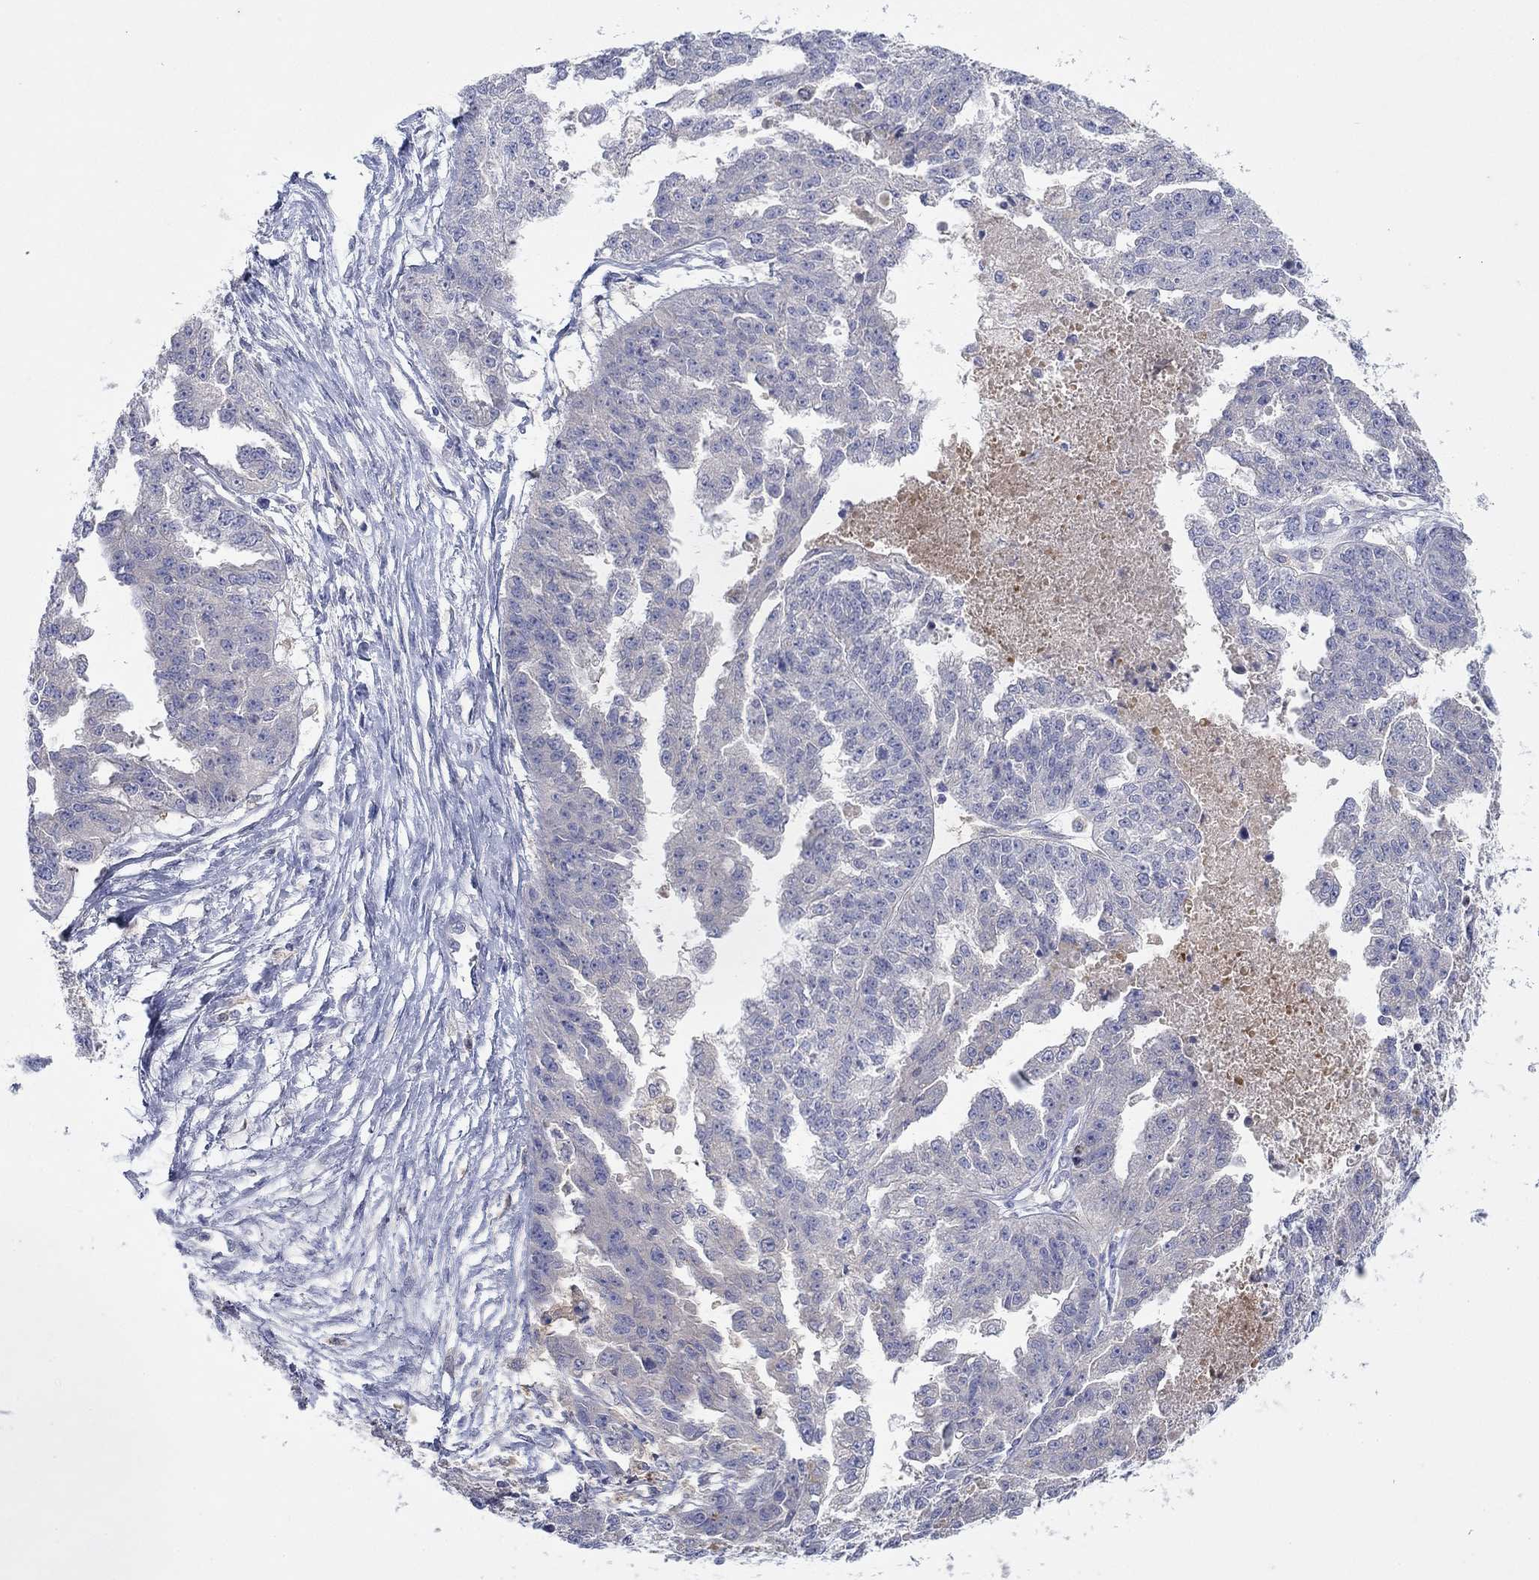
{"staining": {"intensity": "negative", "quantity": "none", "location": "none"}, "tissue": "ovarian cancer", "cell_type": "Tumor cells", "image_type": "cancer", "snomed": [{"axis": "morphology", "description": "Cystadenocarcinoma, serous, NOS"}, {"axis": "topography", "description": "Ovary"}], "caption": "A high-resolution image shows immunohistochemistry (IHC) staining of serous cystadenocarcinoma (ovarian), which demonstrates no significant positivity in tumor cells.", "gene": "PLCL2", "patient": {"sex": "female", "age": 58}}